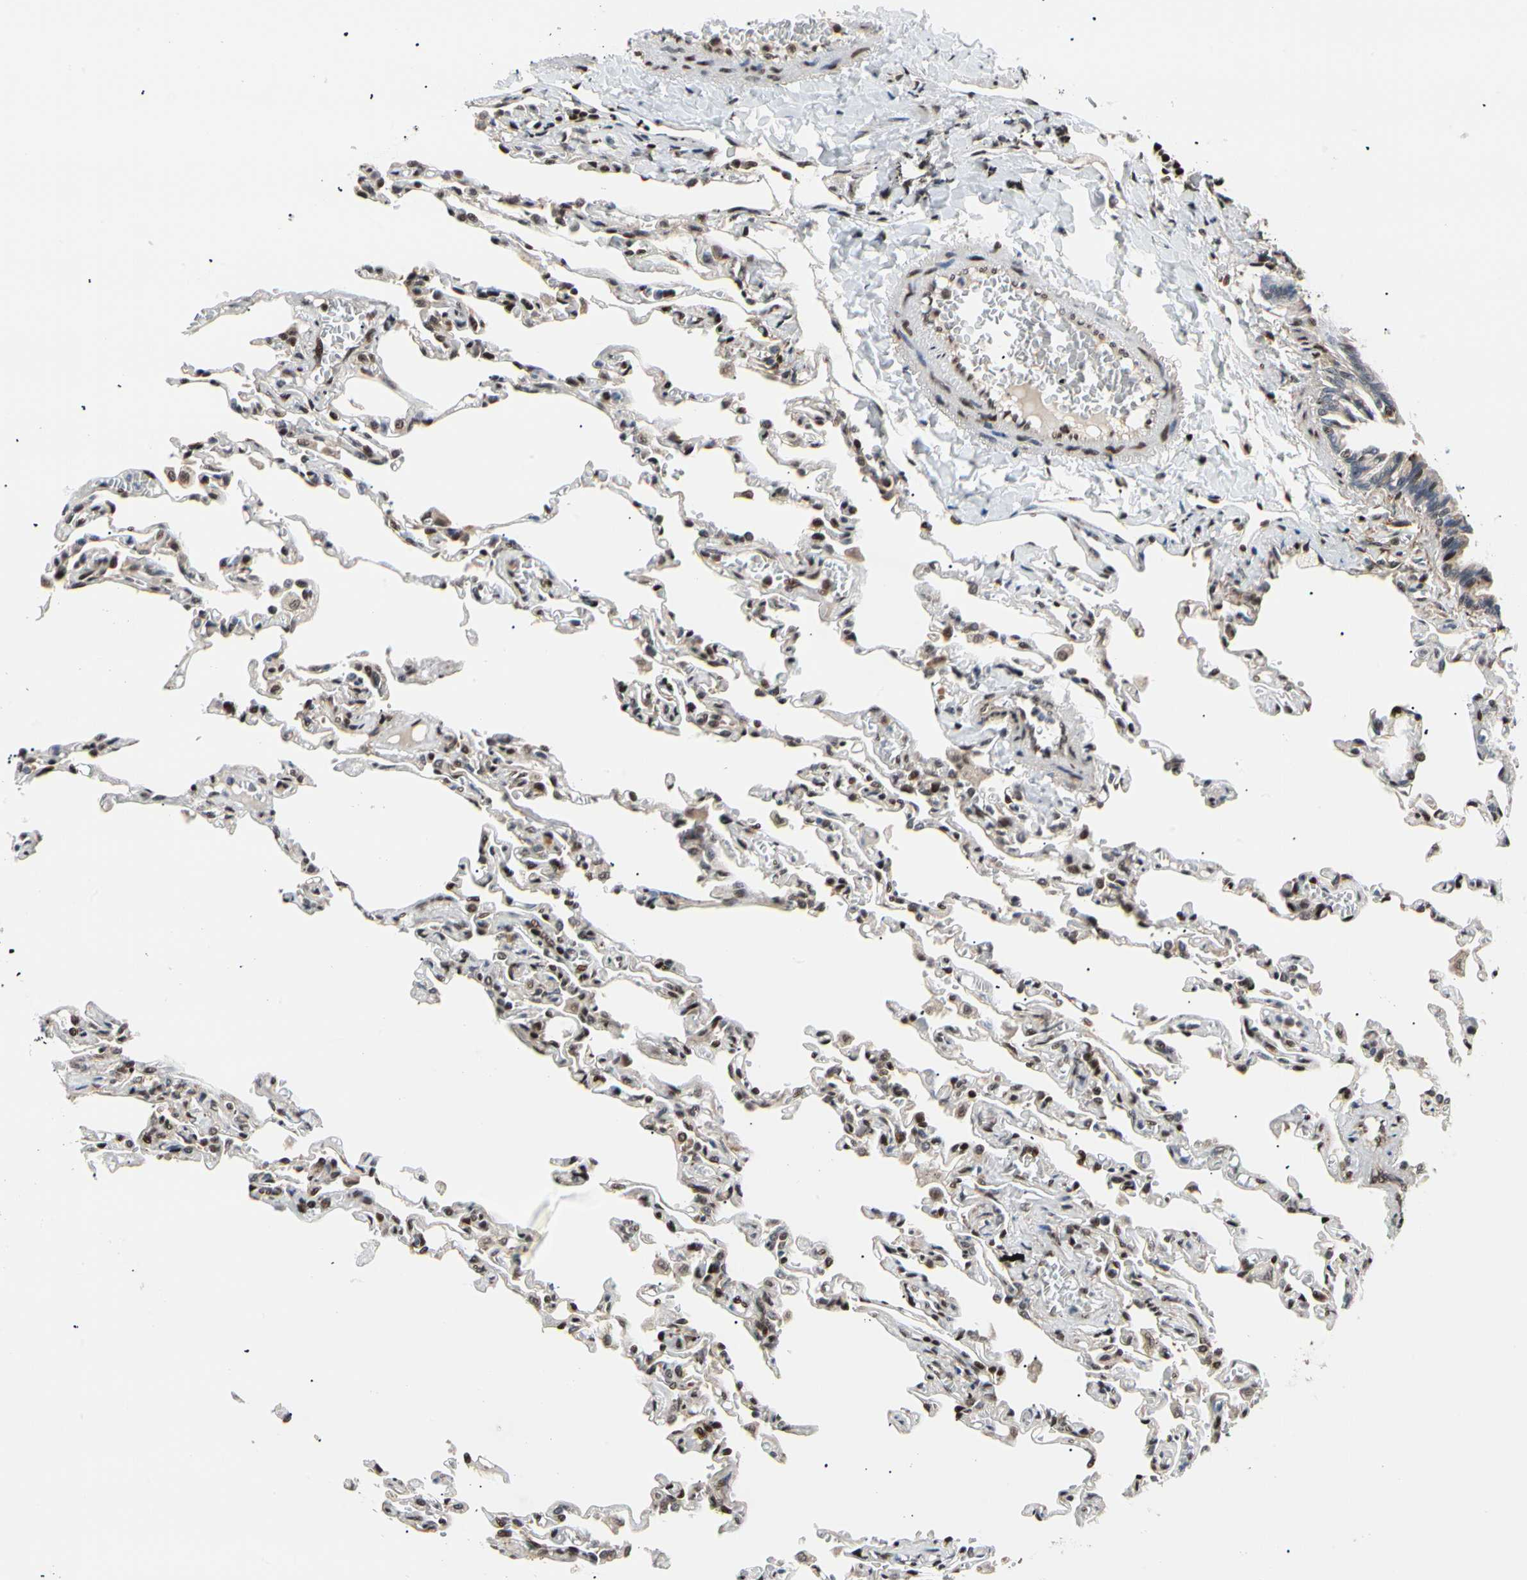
{"staining": {"intensity": "moderate", "quantity": "25%-75%", "location": "nuclear"}, "tissue": "lung", "cell_type": "Alveolar cells", "image_type": "normal", "snomed": [{"axis": "morphology", "description": "Normal tissue, NOS"}, {"axis": "topography", "description": "Lung"}], "caption": "Immunohistochemical staining of normal human lung reveals medium levels of moderate nuclear expression in about 25%-75% of alveolar cells. Nuclei are stained in blue.", "gene": "E2F1", "patient": {"sex": "male", "age": 21}}